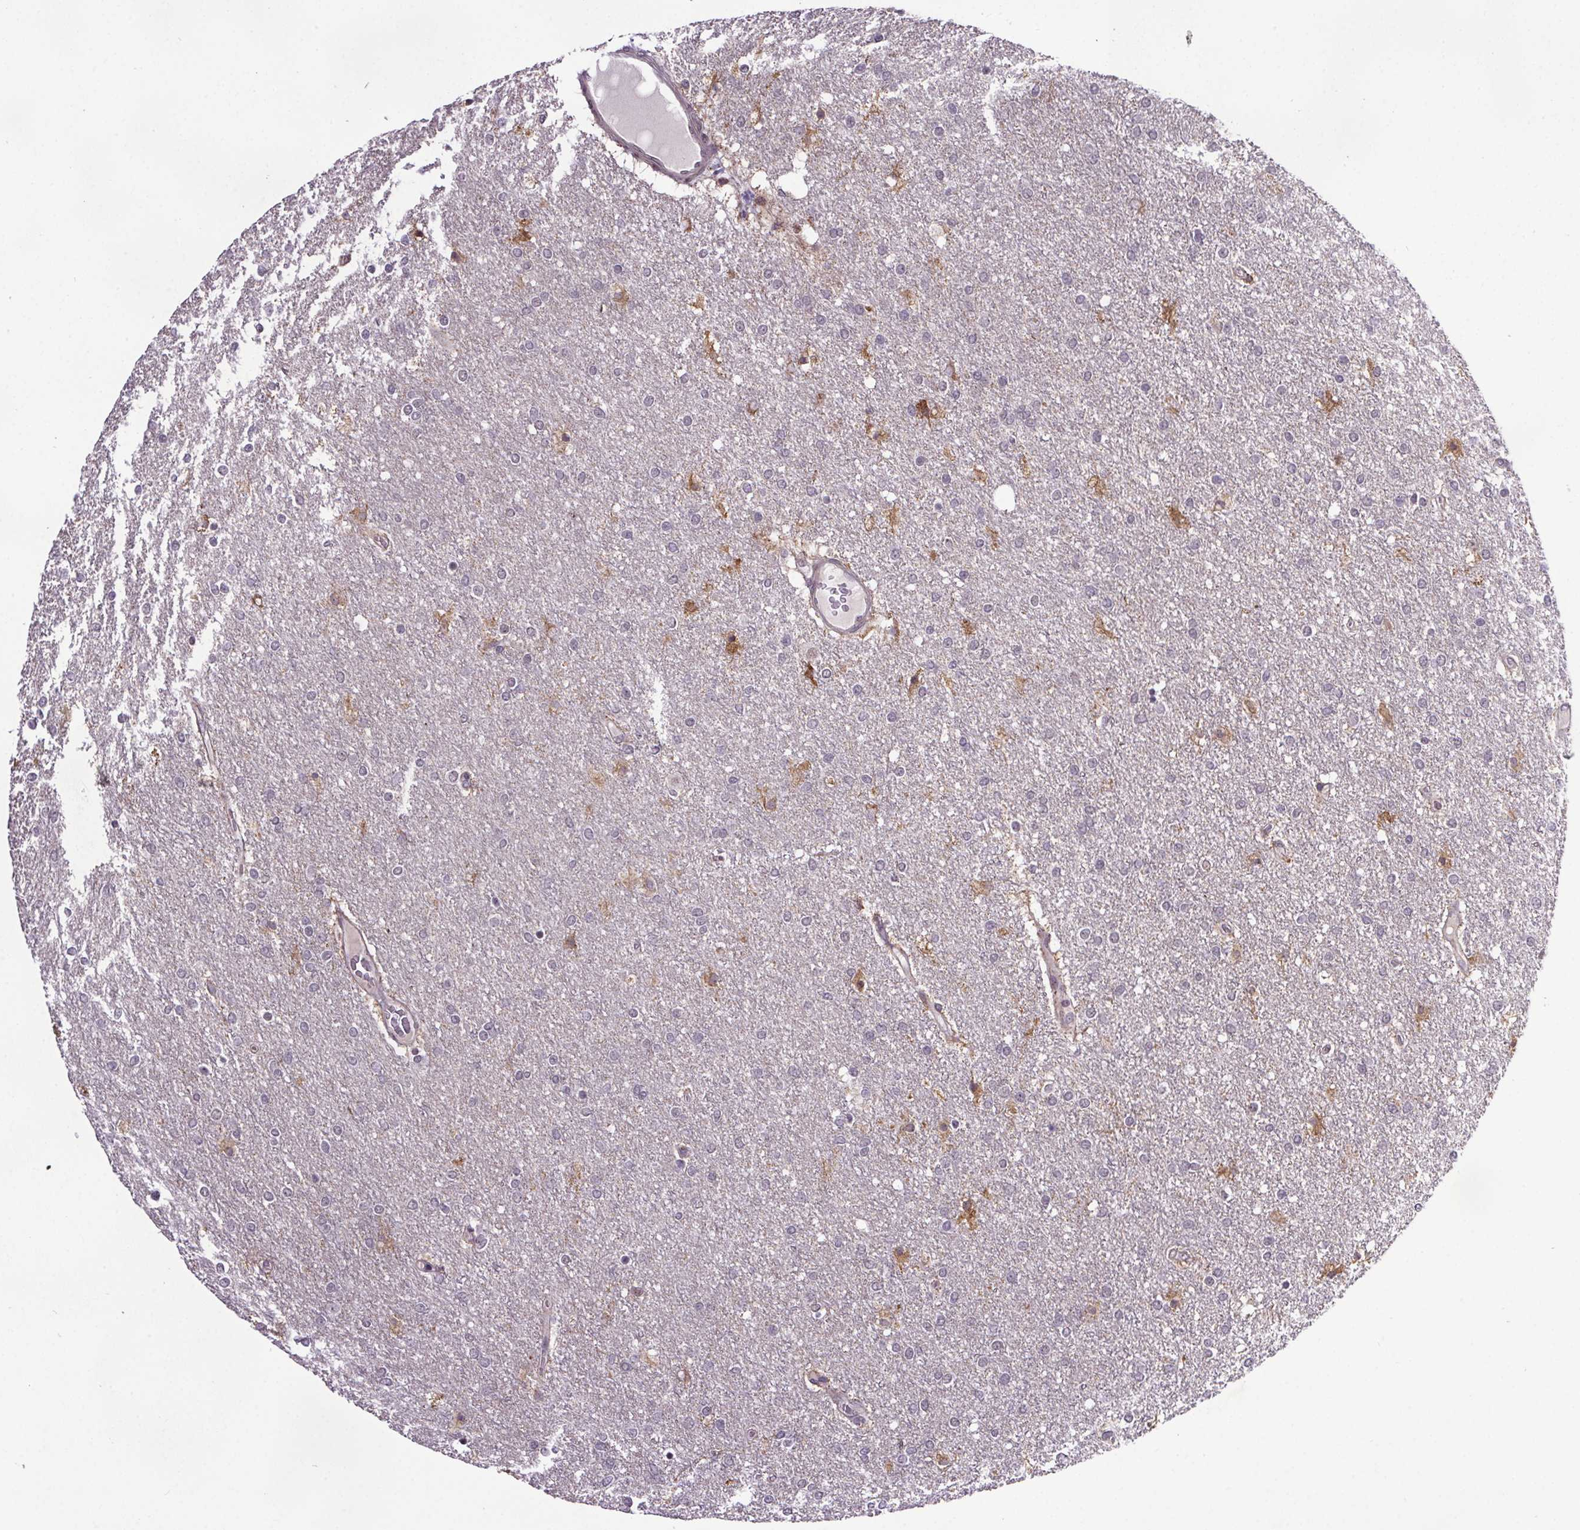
{"staining": {"intensity": "negative", "quantity": "none", "location": "none"}, "tissue": "glioma", "cell_type": "Tumor cells", "image_type": "cancer", "snomed": [{"axis": "morphology", "description": "Glioma, malignant, High grade"}, {"axis": "topography", "description": "Brain"}], "caption": "This is a micrograph of IHC staining of malignant glioma (high-grade), which shows no staining in tumor cells.", "gene": "ATMIN", "patient": {"sex": "female", "age": 61}}